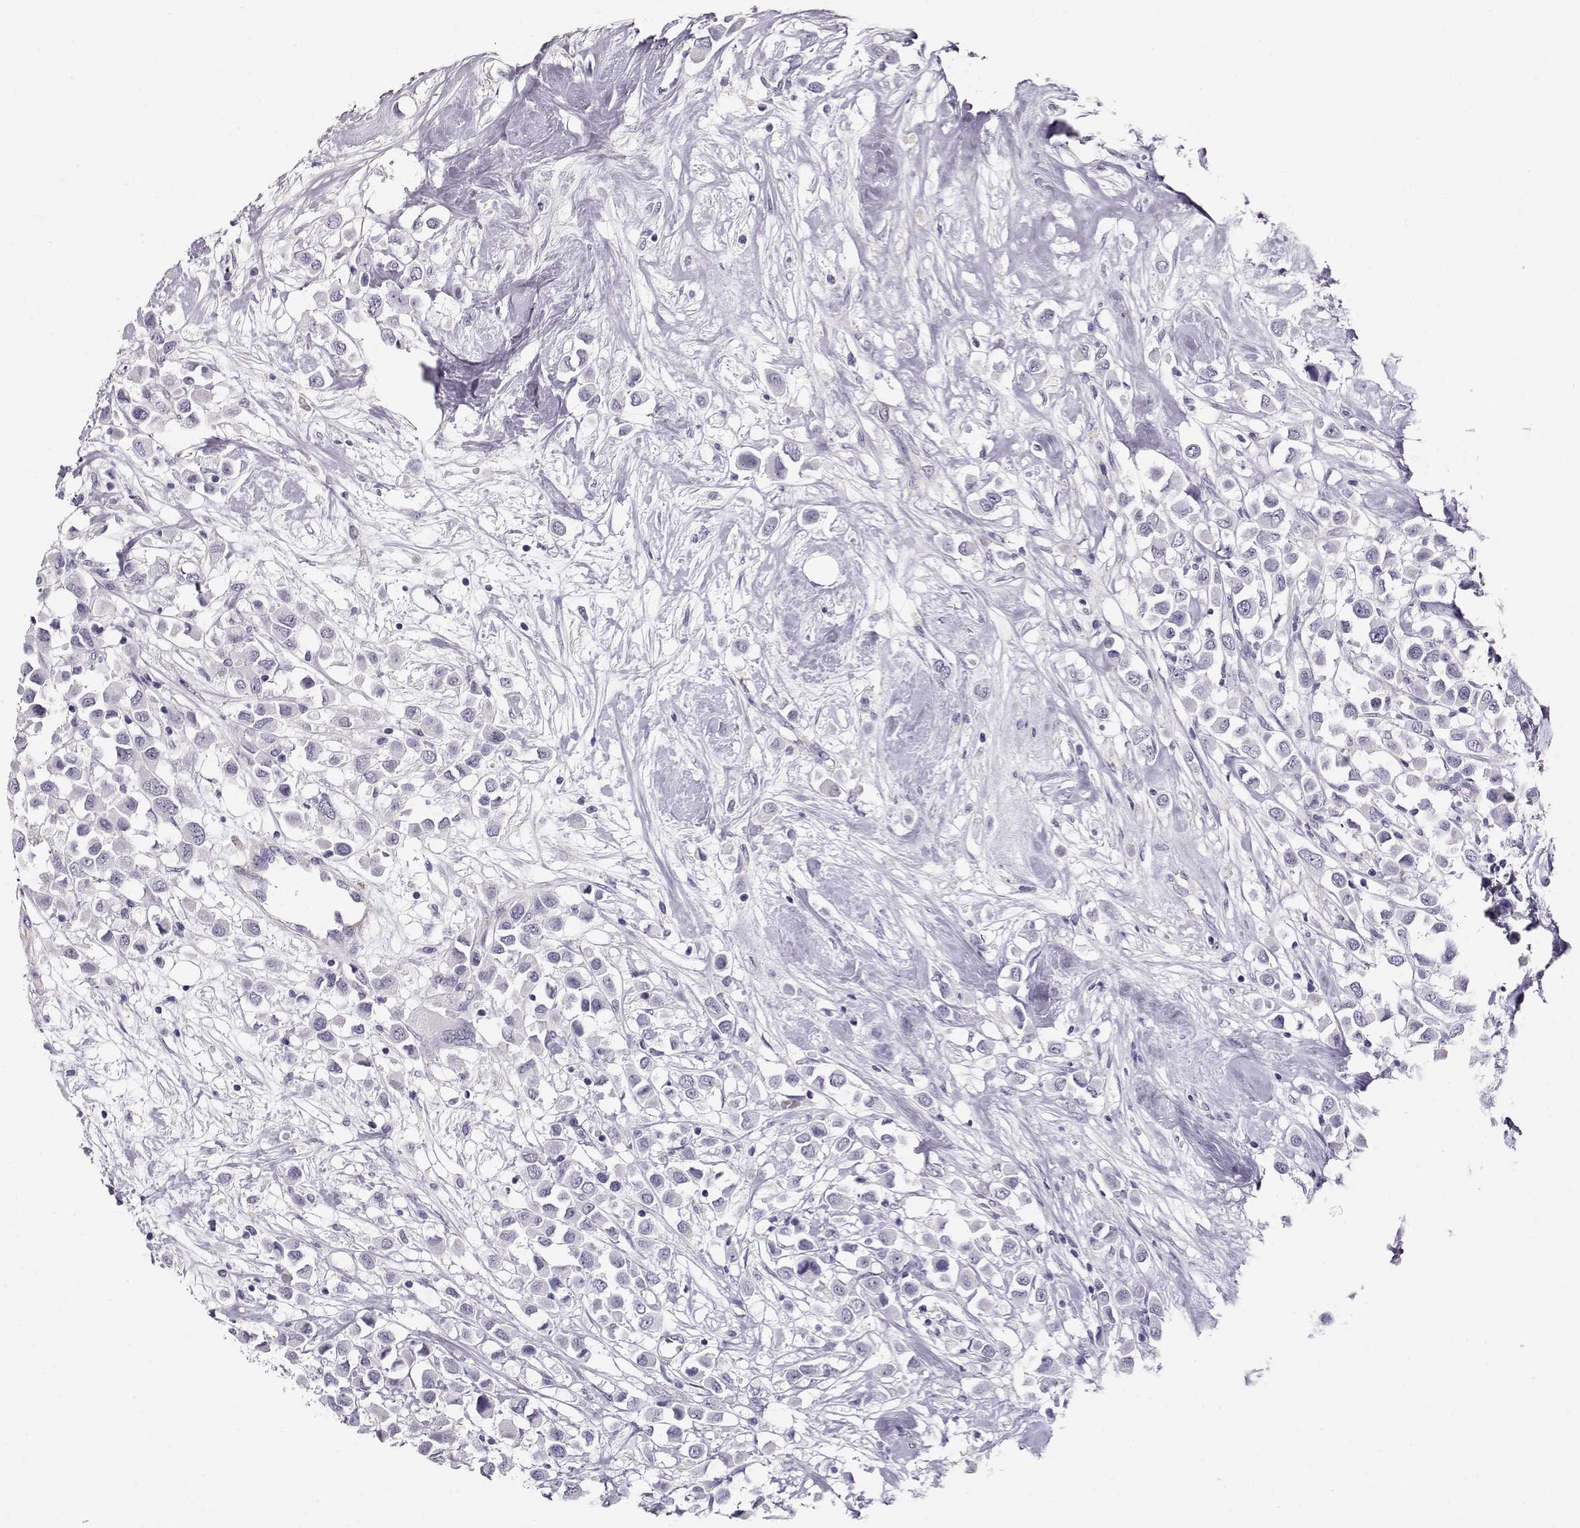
{"staining": {"intensity": "negative", "quantity": "none", "location": "none"}, "tissue": "breast cancer", "cell_type": "Tumor cells", "image_type": "cancer", "snomed": [{"axis": "morphology", "description": "Duct carcinoma"}, {"axis": "topography", "description": "Breast"}], "caption": "This histopathology image is of breast infiltrating ductal carcinoma stained with immunohistochemistry (IHC) to label a protein in brown with the nuclei are counter-stained blue. There is no expression in tumor cells. (DAB (3,3'-diaminobenzidine) immunohistochemistry, high magnification).", "gene": "RBM44", "patient": {"sex": "female", "age": 61}}